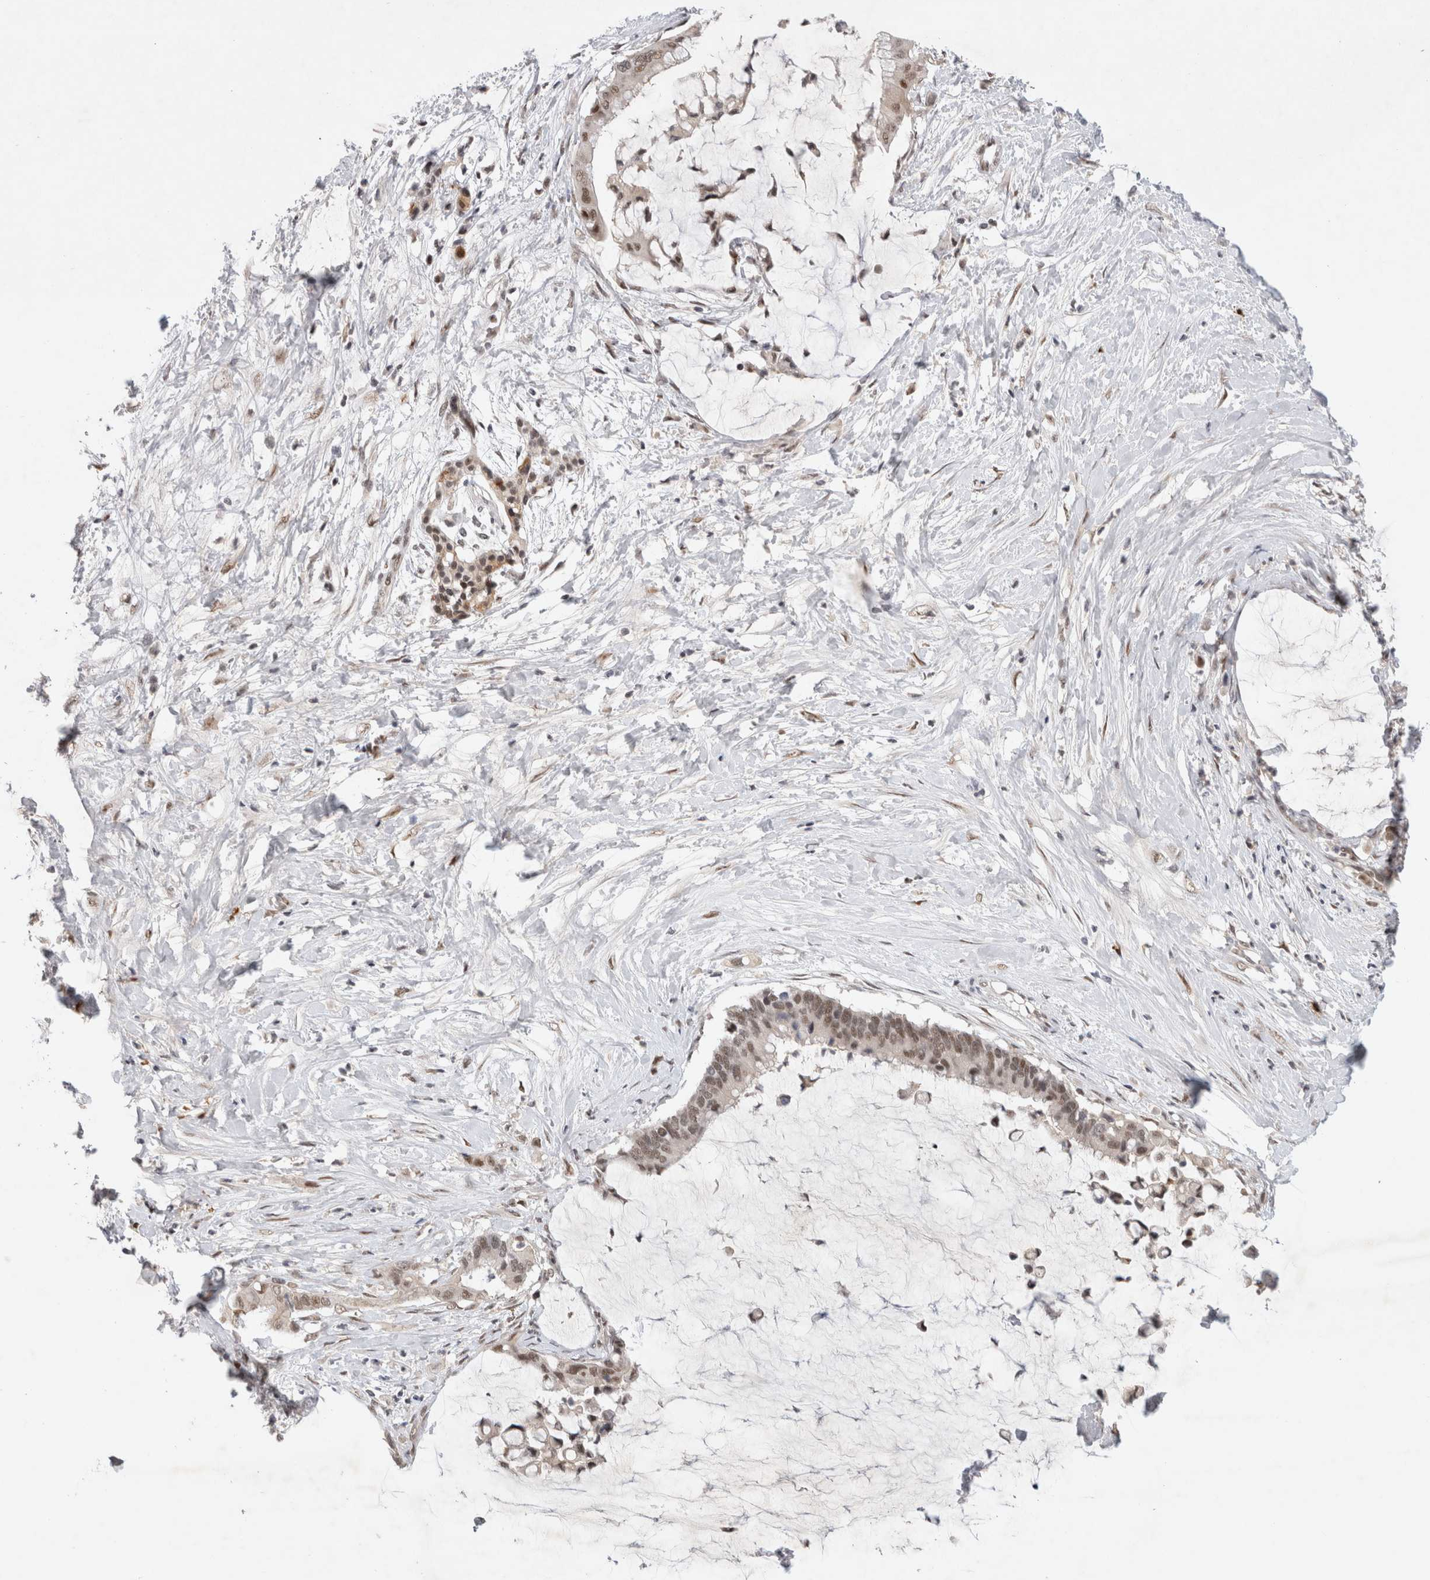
{"staining": {"intensity": "weak", "quantity": ">75%", "location": "nuclear"}, "tissue": "pancreatic cancer", "cell_type": "Tumor cells", "image_type": "cancer", "snomed": [{"axis": "morphology", "description": "Adenocarcinoma, NOS"}, {"axis": "topography", "description": "Pancreas"}], "caption": "Adenocarcinoma (pancreatic) stained with a protein marker shows weak staining in tumor cells.", "gene": "HESX1", "patient": {"sex": "male", "age": 41}}